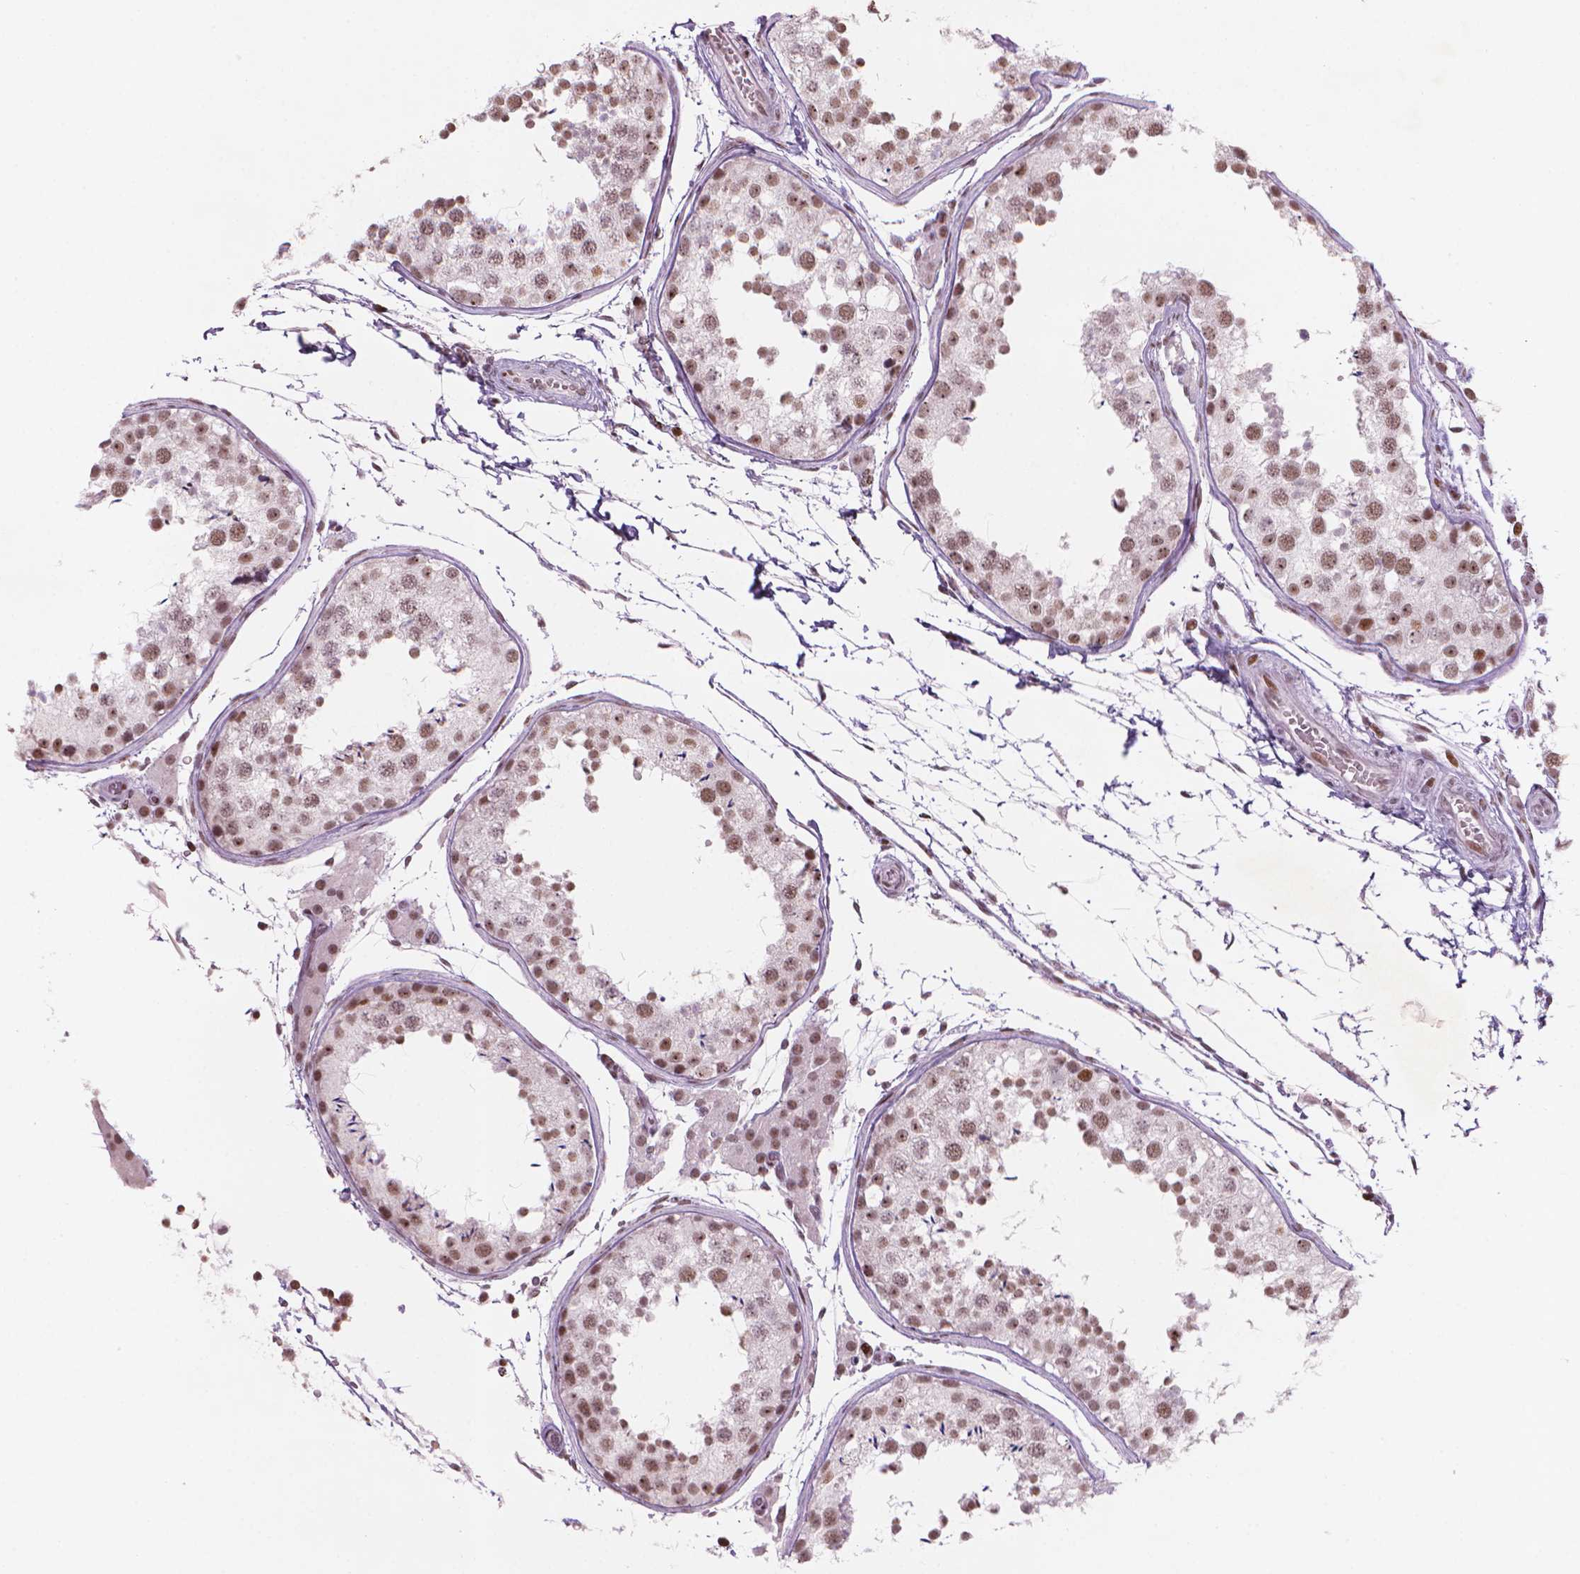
{"staining": {"intensity": "moderate", "quantity": ">75%", "location": "nuclear"}, "tissue": "testis", "cell_type": "Cells in seminiferous ducts", "image_type": "normal", "snomed": [{"axis": "morphology", "description": "Normal tissue, NOS"}, {"axis": "topography", "description": "Testis"}], "caption": "Protein expression analysis of unremarkable human testis reveals moderate nuclear positivity in approximately >75% of cells in seminiferous ducts. (Stains: DAB (3,3'-diaminobenzidine) in brown, nuclei in blue, Microscopy: brightfield microscopy at high magnification).", "gene": "HES7", "patient": {"sex": "male", "age": 29}}